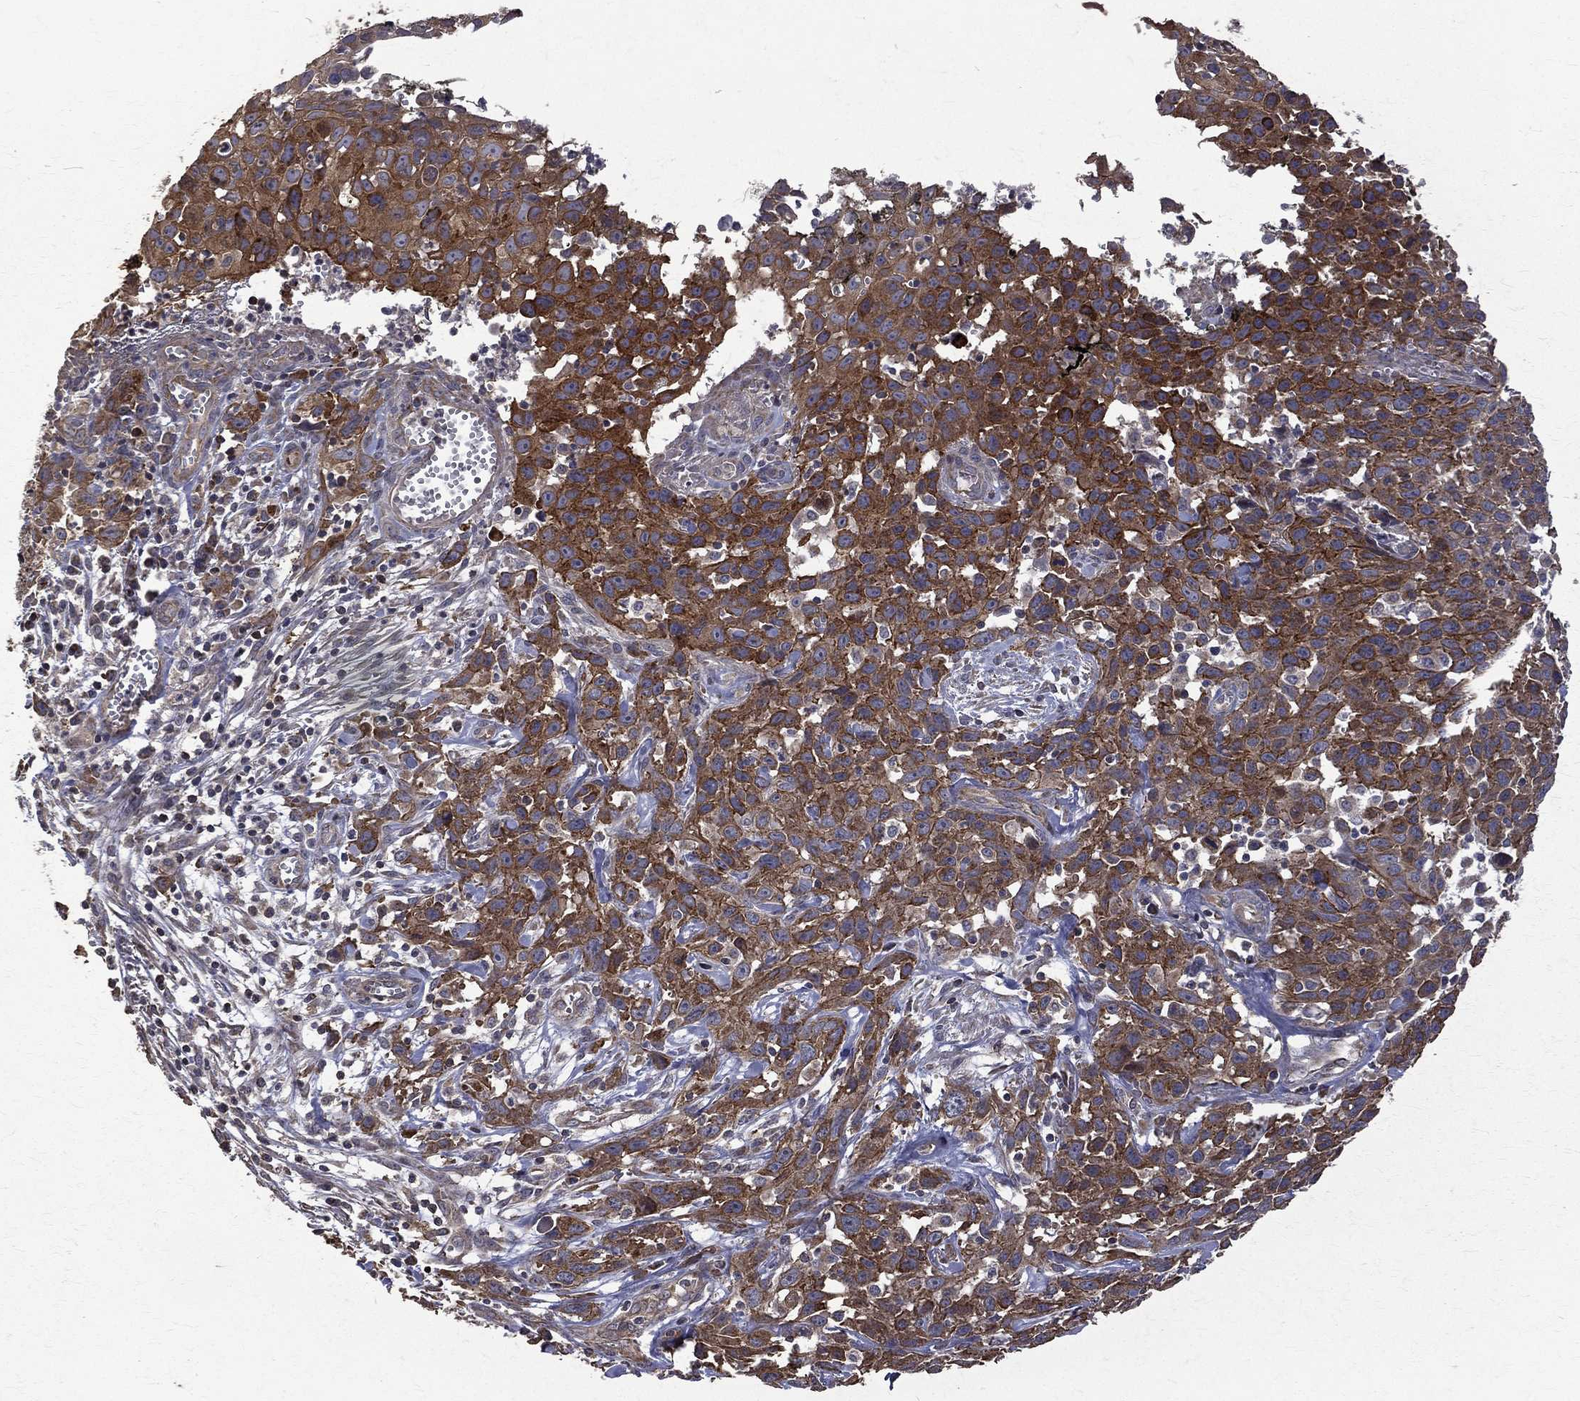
{"staining": {"intensity": "strong", "quantity": ">75%", "location": "cytoplasmic/membranous"}, "tissue": "cervical cancer", "cell_type": "Tumor cells", "image_type": "cancer", "snomed": [{"axis": "morphology", "description": "Squamous cell carcinoma, NOS"}, {"axis": "topography", "description": "Cervix"}], "caption": "Immunohistochemistry of cervical squamous cell carcinoma shows high levels of strong cytoplasmic/membranous positivity in approximately >75% of tumor cells.", "gene": "RPGR", "patient": {"sex": "female", "age": 38}}